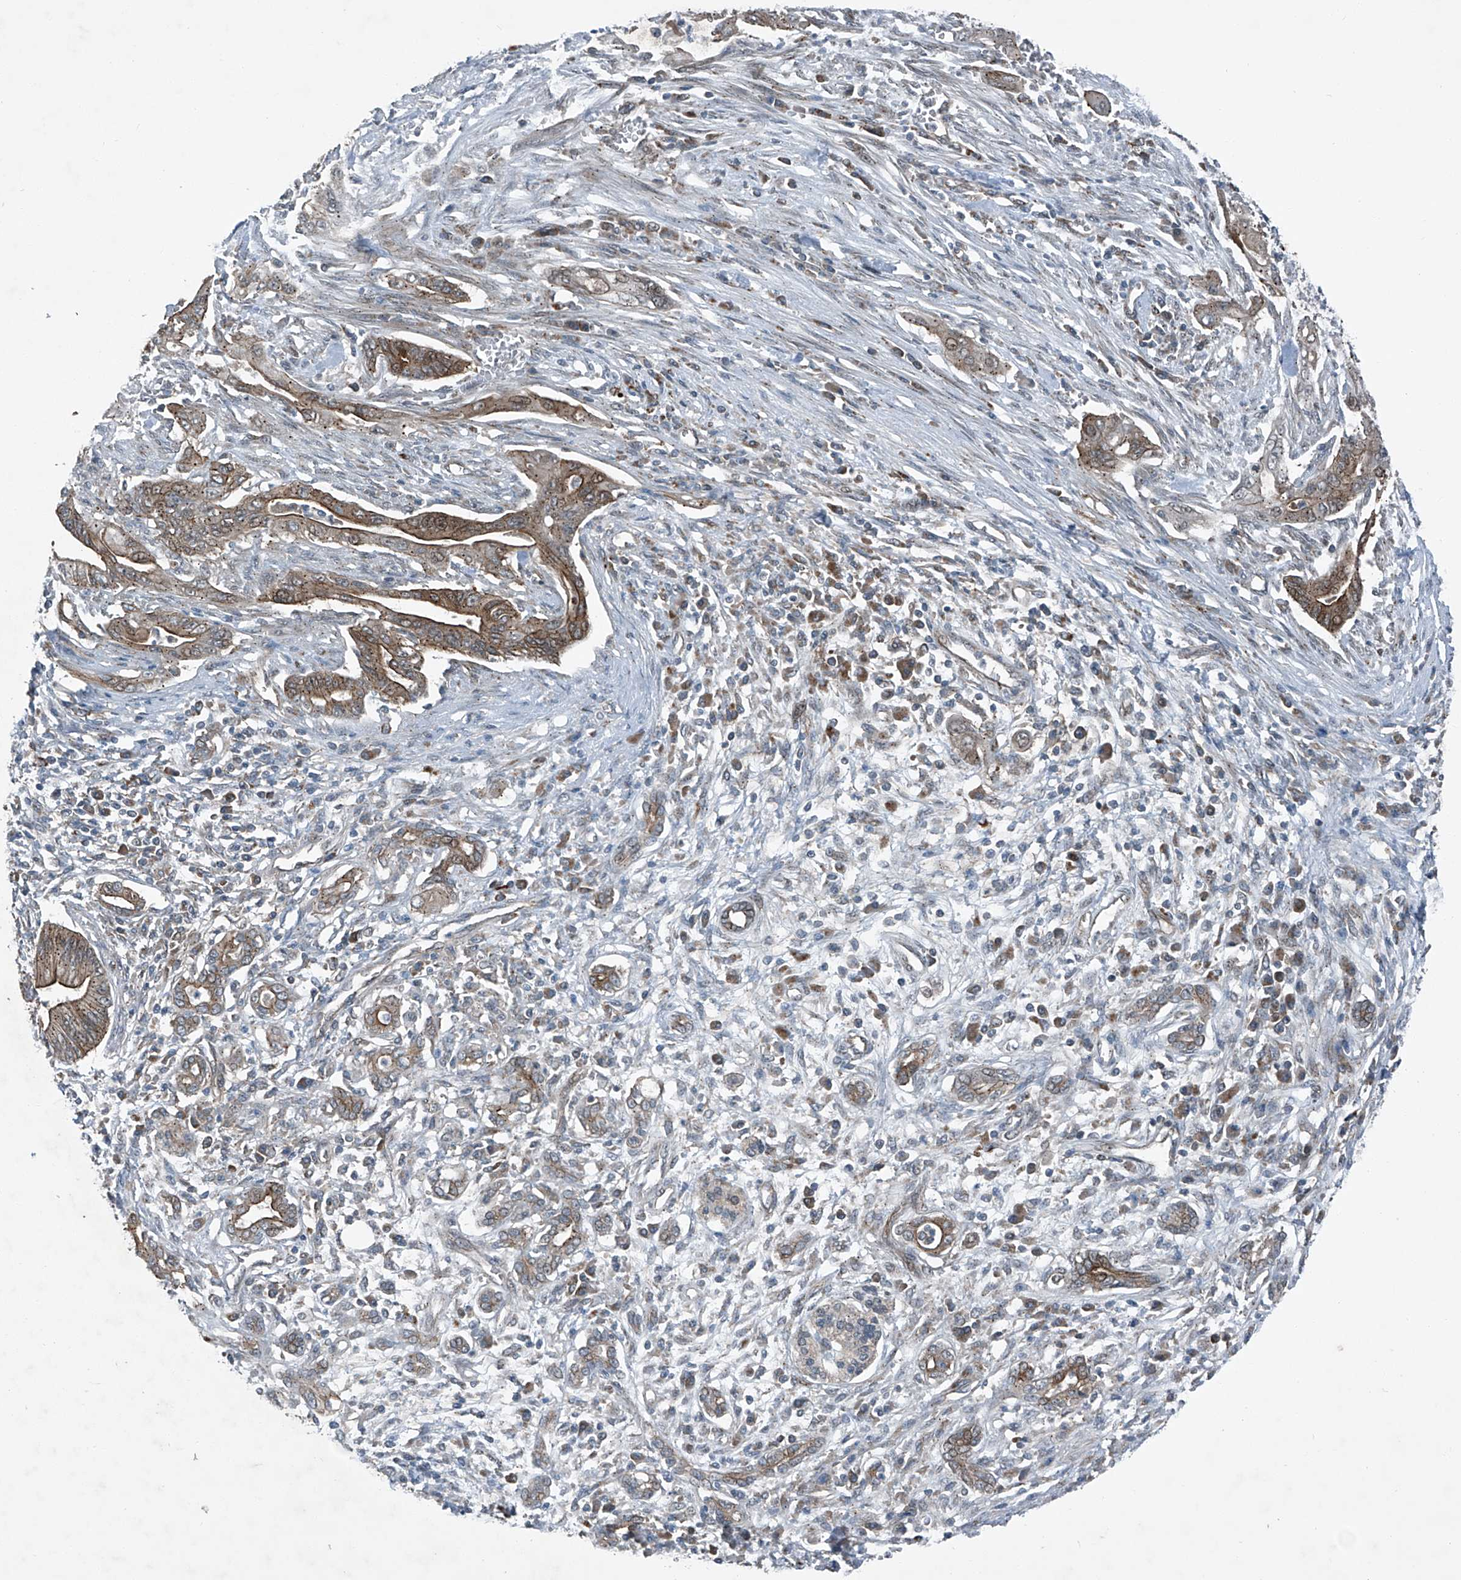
{"staining": {"intensity": "moderate", "quantity": ">75%", "location": "cytoplasmic/membranous"}, "tissue": "pancreatic cancer", "cell_type": "Tumor cells", "image_type": "cancer", "snomed": [{"axis": "morphology", "description": "Adenocarcinoma, NOS"}, {"axis": "topography", "description": "Pancreas"}], "caption": "A histopathology image of human pancreatic cancer stained for a protein shows moderate cytoplasmic/membranous brown staining in tumor cells.", "gene": "SENP2", "patient": {"sex": "male", "age": 58}}